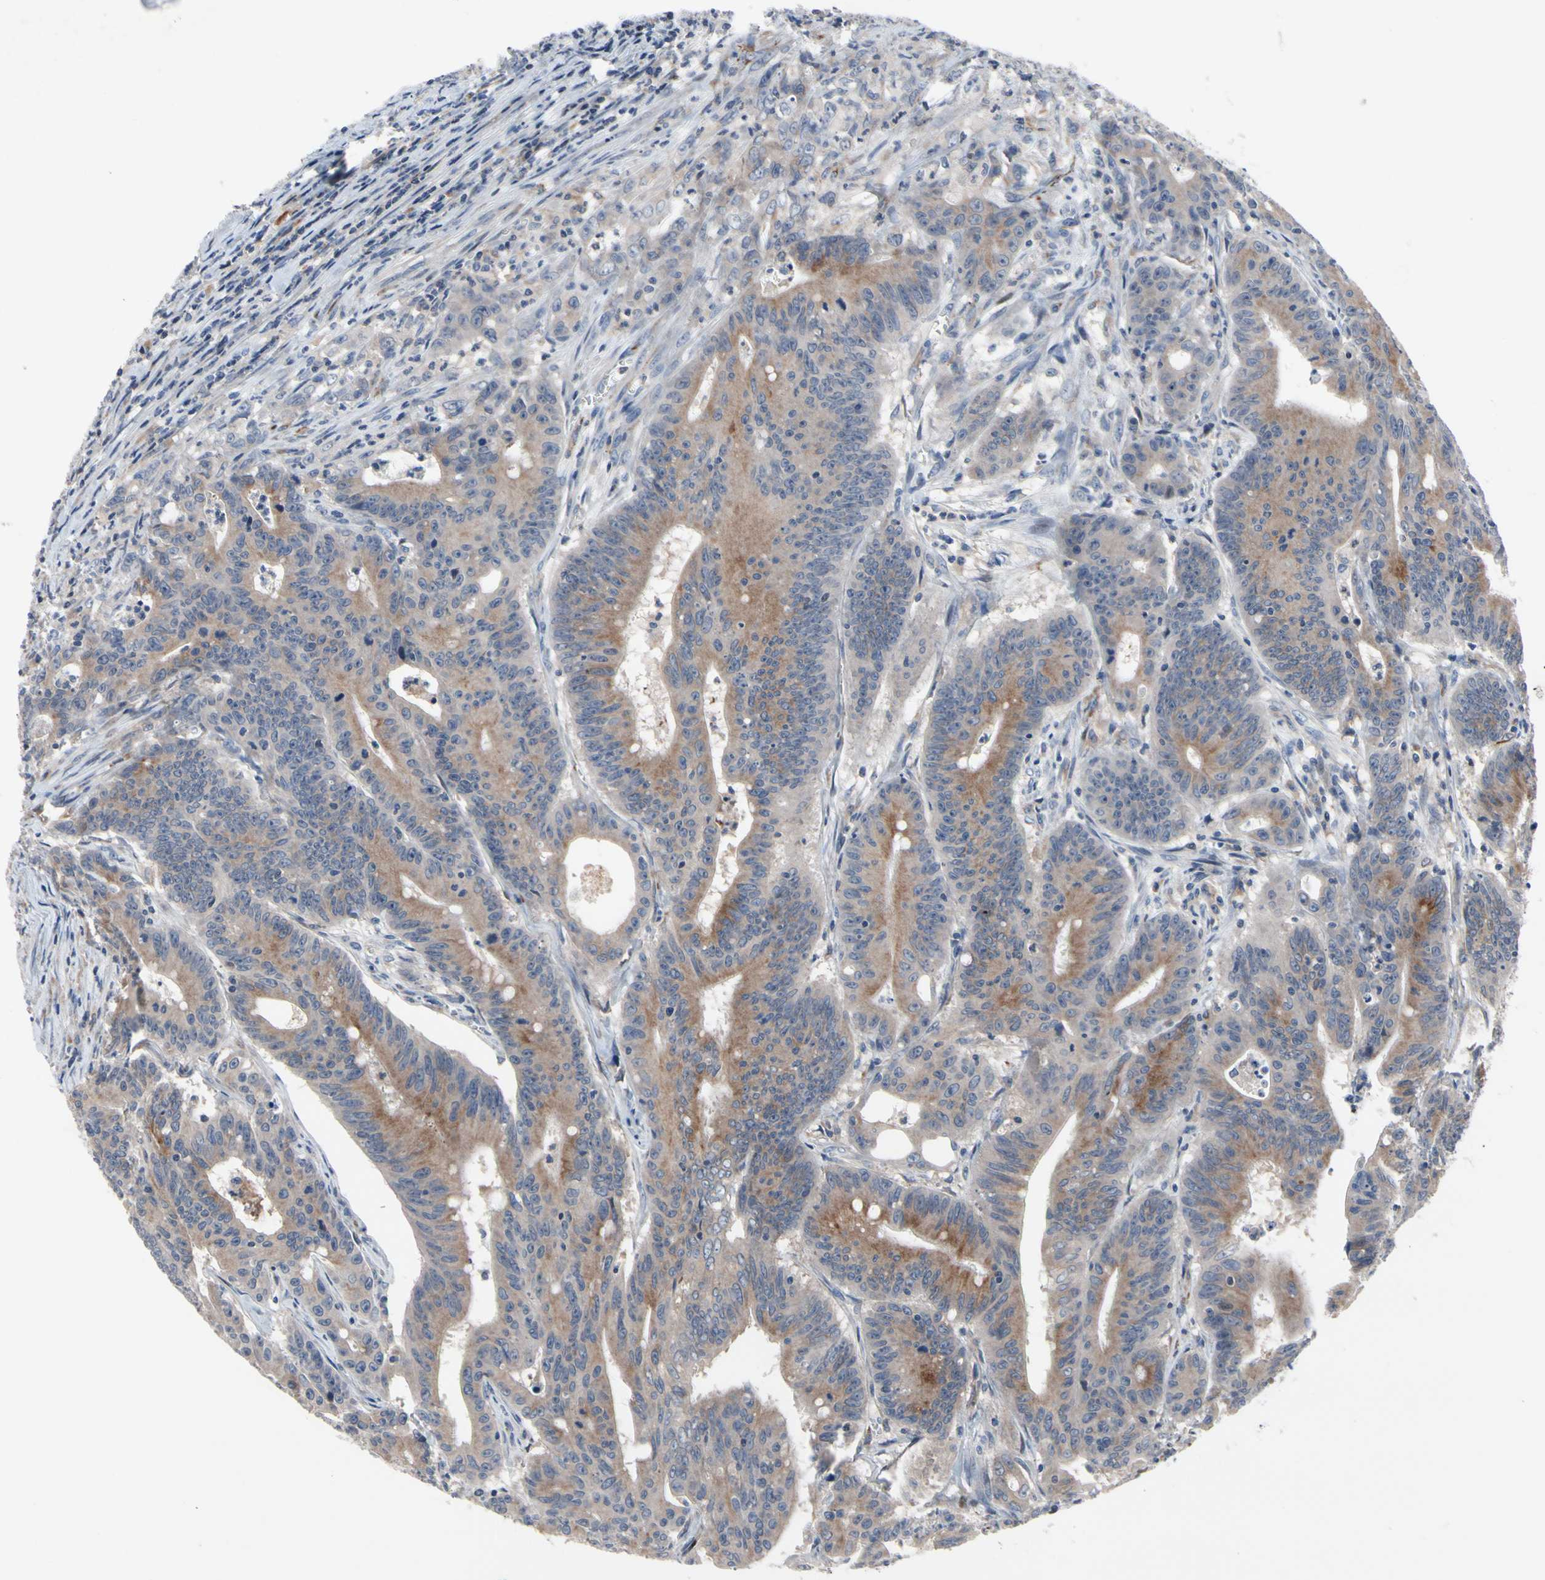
{"staining": {"intensity": "moderate", "quantity": ">75%", "location": "cytoplasmic/membranous"}, "tissue": "colorectal cancer", "cell_type": "Tumor cells", "image_type": "cancer", "snomed": [{"axis": "morphology", "description": "Adenocarcinoma, NOS"}, {"axis": "topography", "description": "Colon"}], "caption": "This is an image of IHC staining of colorectal cancer (adenocarcinoma), which shows moderate staining in the cytoplasmic/membranous of tumor cells.", "gene": "MUTYH", "patient": {"sex": "male", "age": 45}}